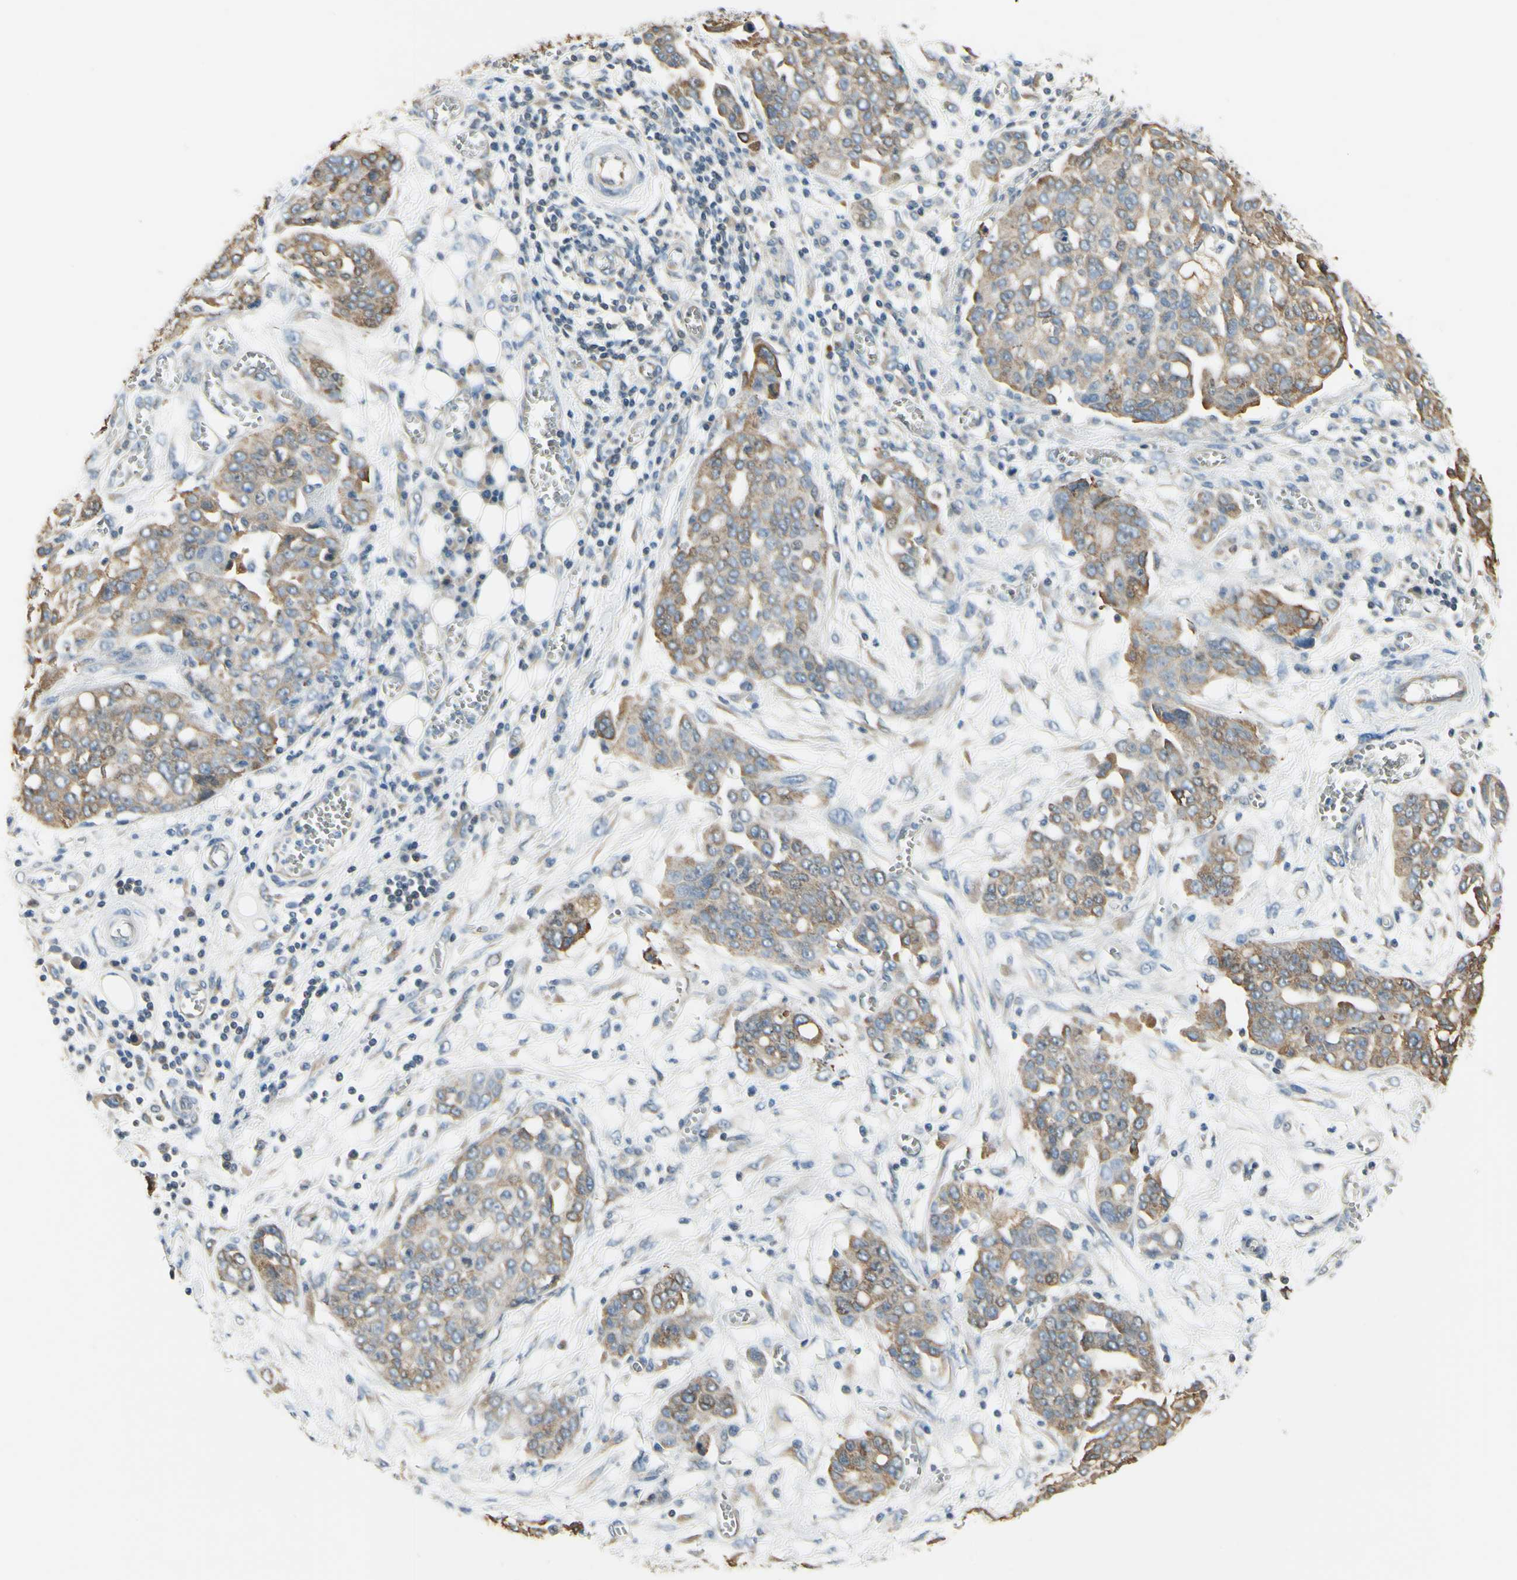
{"staining": {"intensity": "weak", "quantity": ">75%", "location": "cytoplasmic/membranous"}, "tissue": "ovarian cancer", "cell_type": "Tumor cells", "image_type": "cancer", "snomed": [{"axis": "morphology", "description": "Cystadenocarcinoma, serous, NOS"}, {"axis": "topography", "description": "Soft tissue"}, {"axis": "topography", "description": "Ovary"}], "caption": "Serous cystadenocarcinoma (ovarian) stained for a protein shows weak cytoplasmic/membranous positivity in tumor cells. (DAB (3,3'-diaminobenzidine) IHC, brown staining for protein, blue staining for nuclei).", "gene": "IGDCC4", "patient": {"sex": "female", "age": 57}}